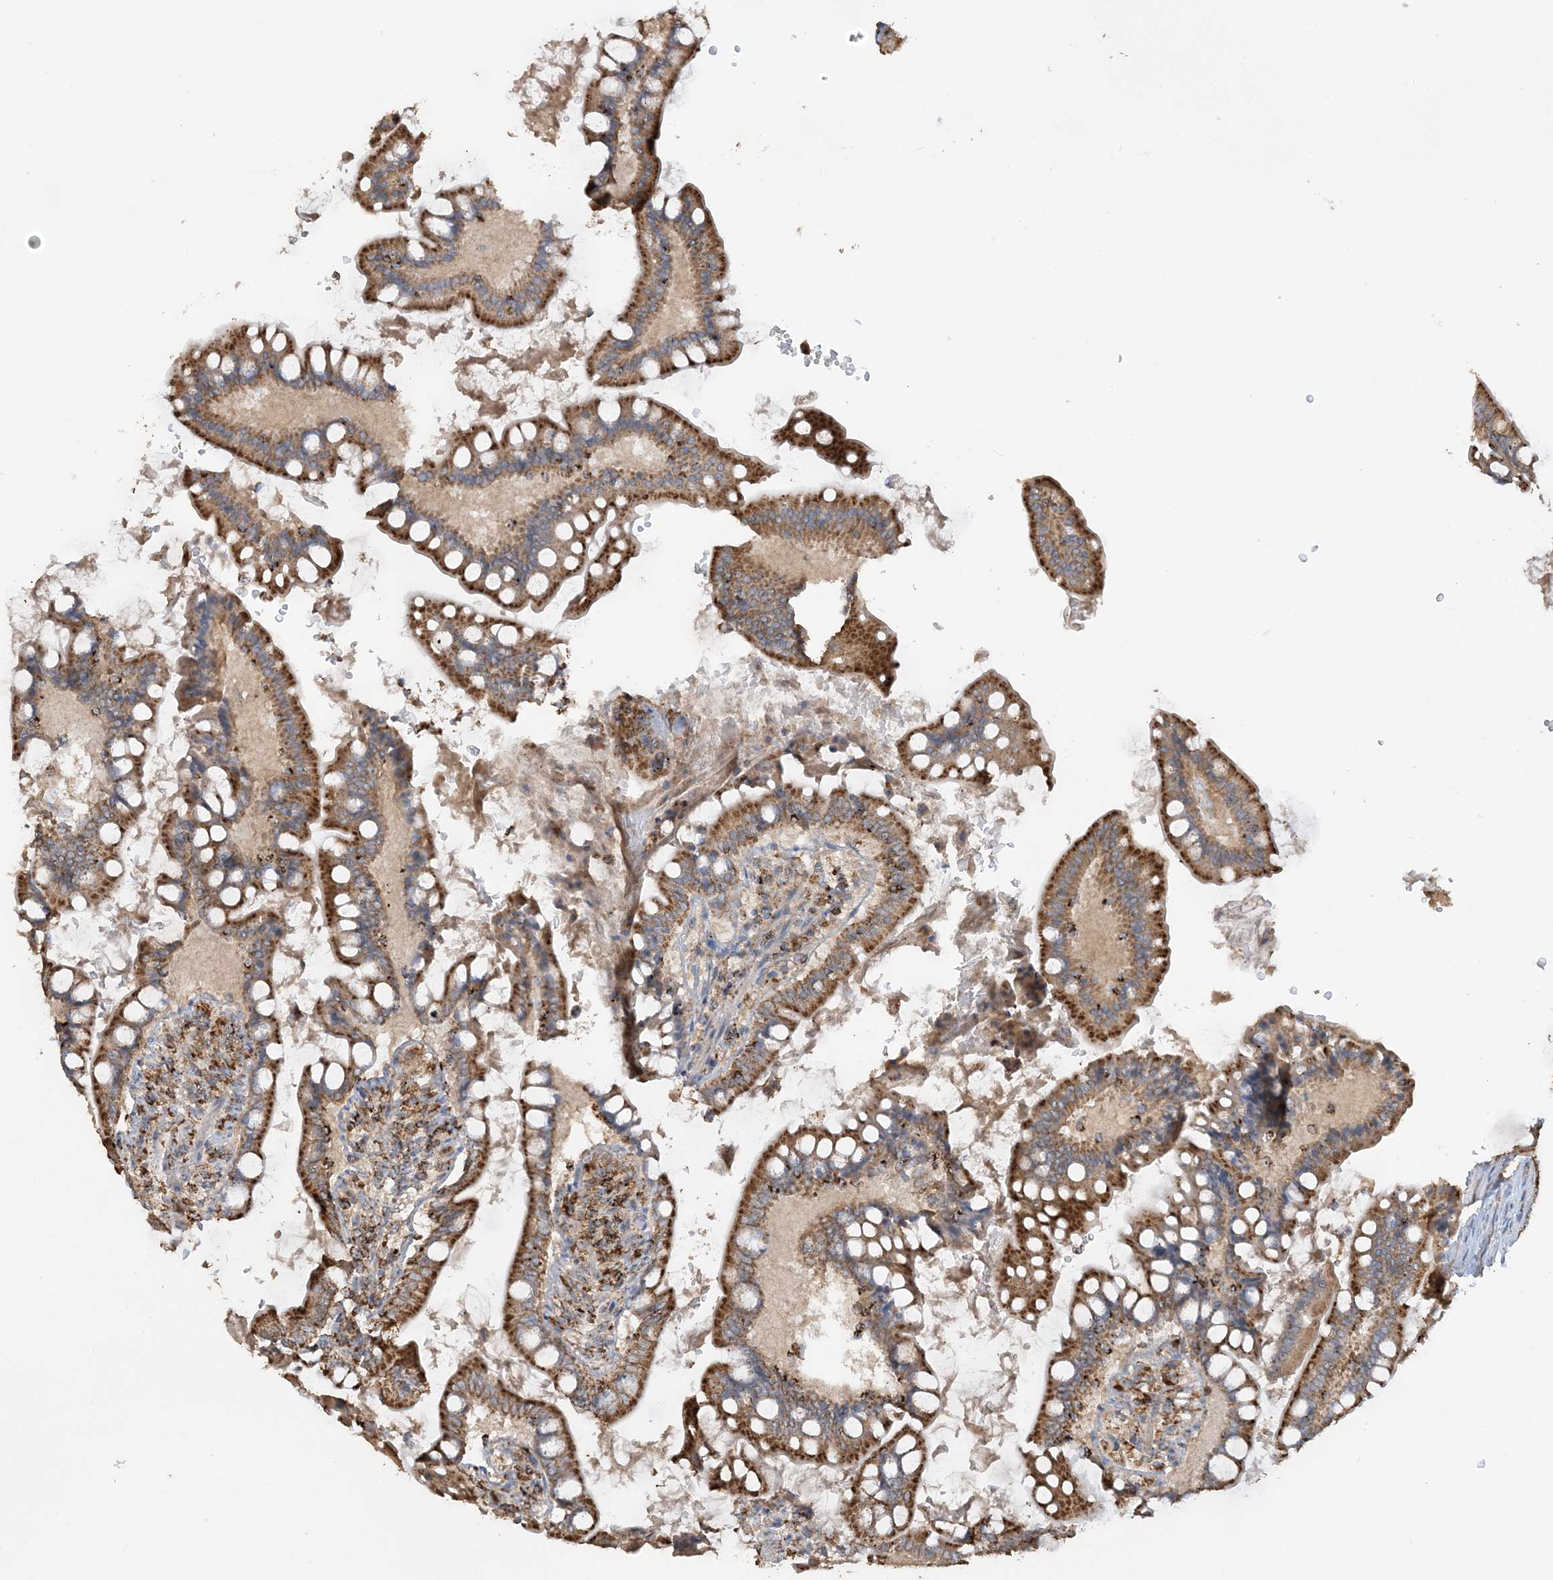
{"staining": {"intensity": "strong", "quantity": ">75%", "location": "cytoplasmic/membranous"}, "tissue": "small intestine", "cell_type": "Glandular cells", "image_type": "normal", "snomed": [{"axis": "morphology", "description": "Normal tissue, NOS"}, {"axis": "topography", "description": "Small intestine"}], "caption": "Immunohistochemistry of normal small intestine displays high levels of strong cytoplasmic/membranous staining in about >75% of glandular cells. The staining was performed using DAB (3,3'-diaminobenzidine) to visualize the protein expression in brown, while the nuclei were stained in blue with hematoxylin (Magnification: 20x).", "gene": "AGA", "patient": {"sex": "male", "age": 7}}